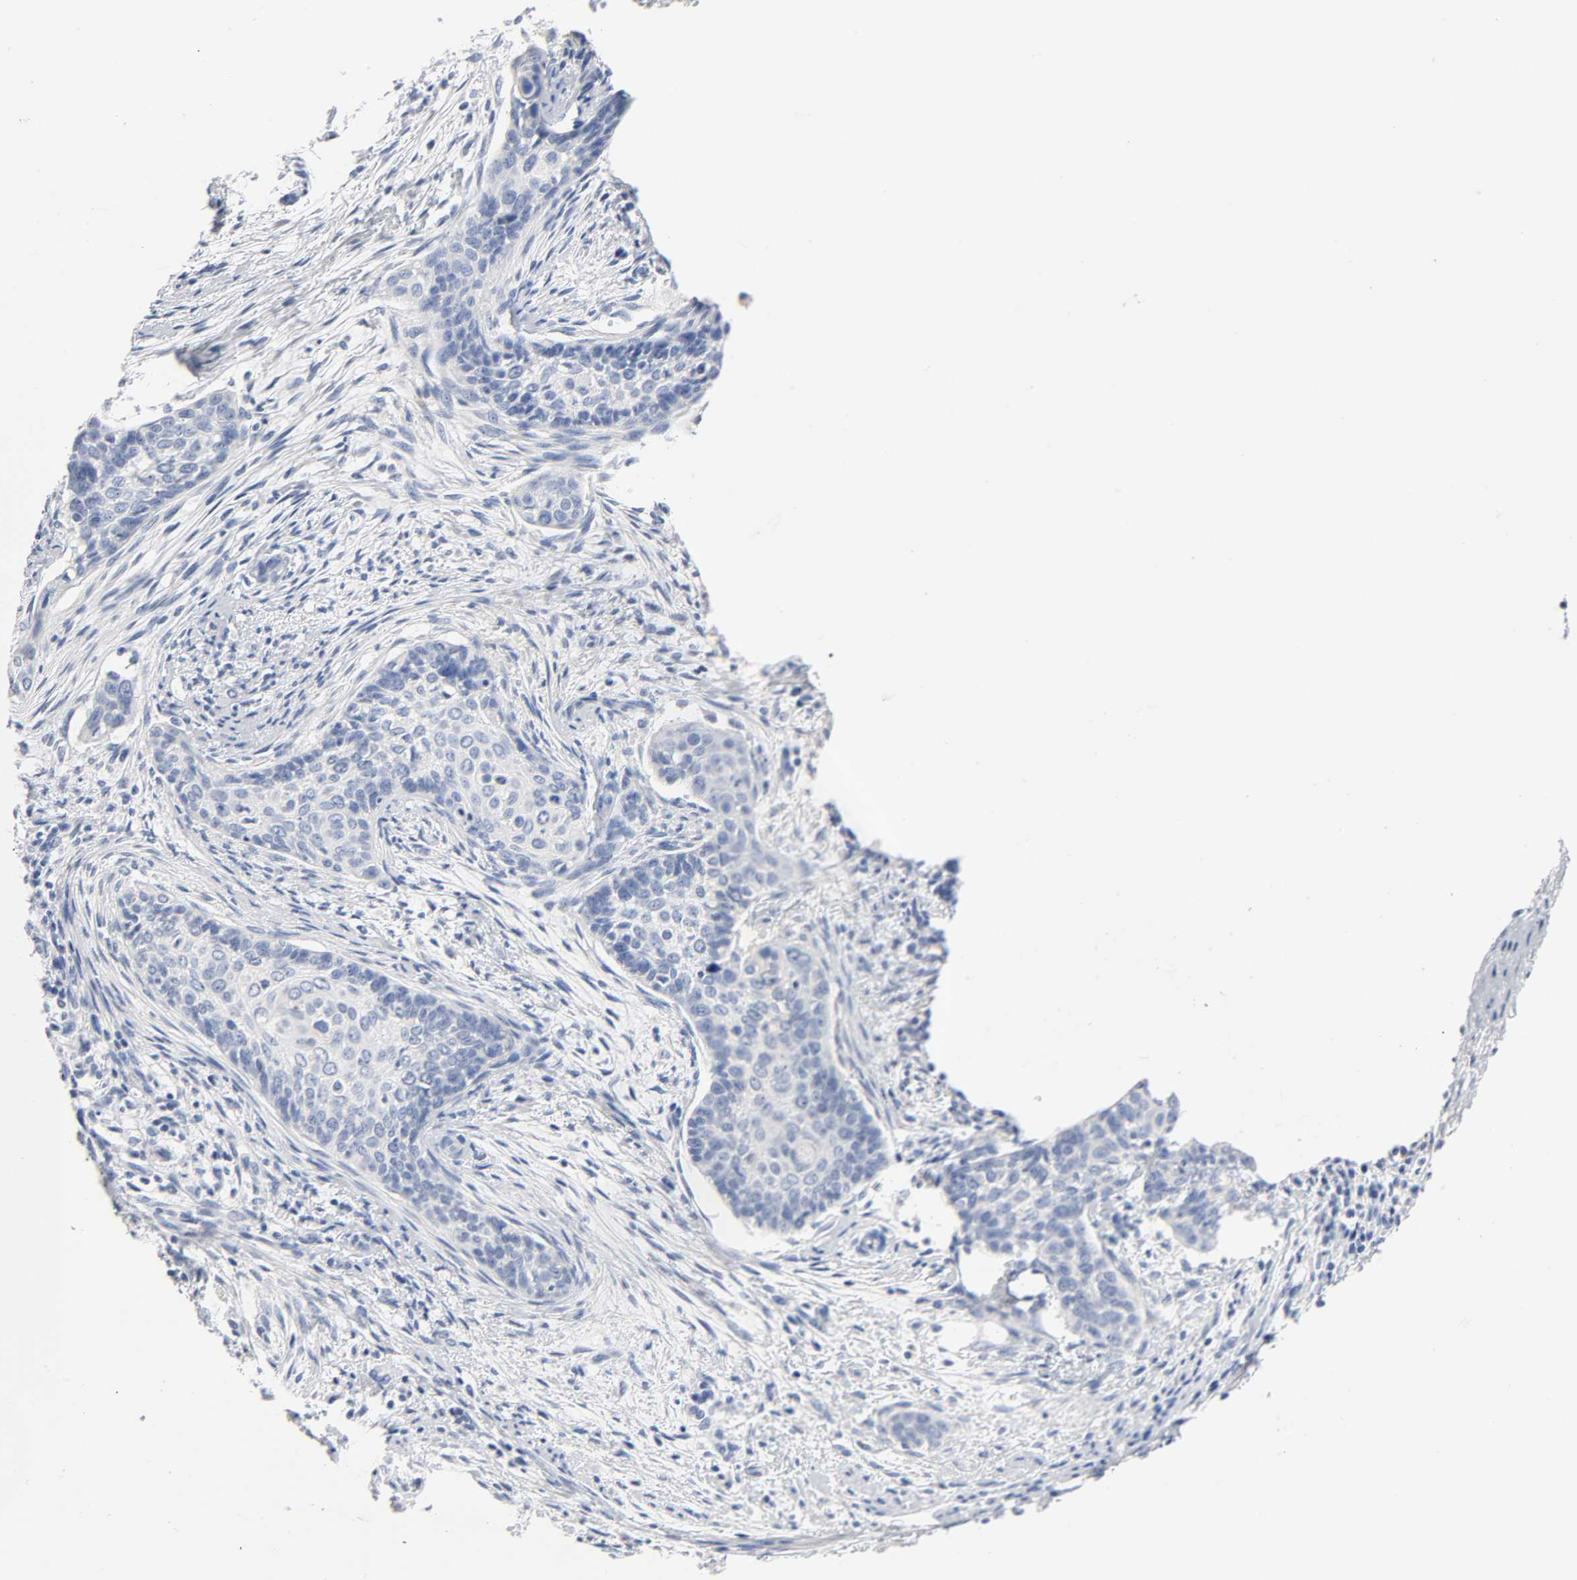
{"staining": {"intensity": "negative", "quantity": "none", "location": "none"}, "tissue": "cervical cancer", "cell_type": "Tumor cells", "image_type": "cancer", "snomed": [{"axis": "morphology", "description": "Squamous cell carcinoma, NOS"}, {"axis": "topography", "description": "Cervix"}], "caption": "Immunohistochemistry photomicrograph of cervical cancer (squamous cell carcinoma) stained for a protein (brown), which shows no expression in tumor cells. (Immunohistochemistry (ihc), brightfield microscopy, high magnification).", "gene": "ACP3", "patient": {"sex": "female", "age": 33}}